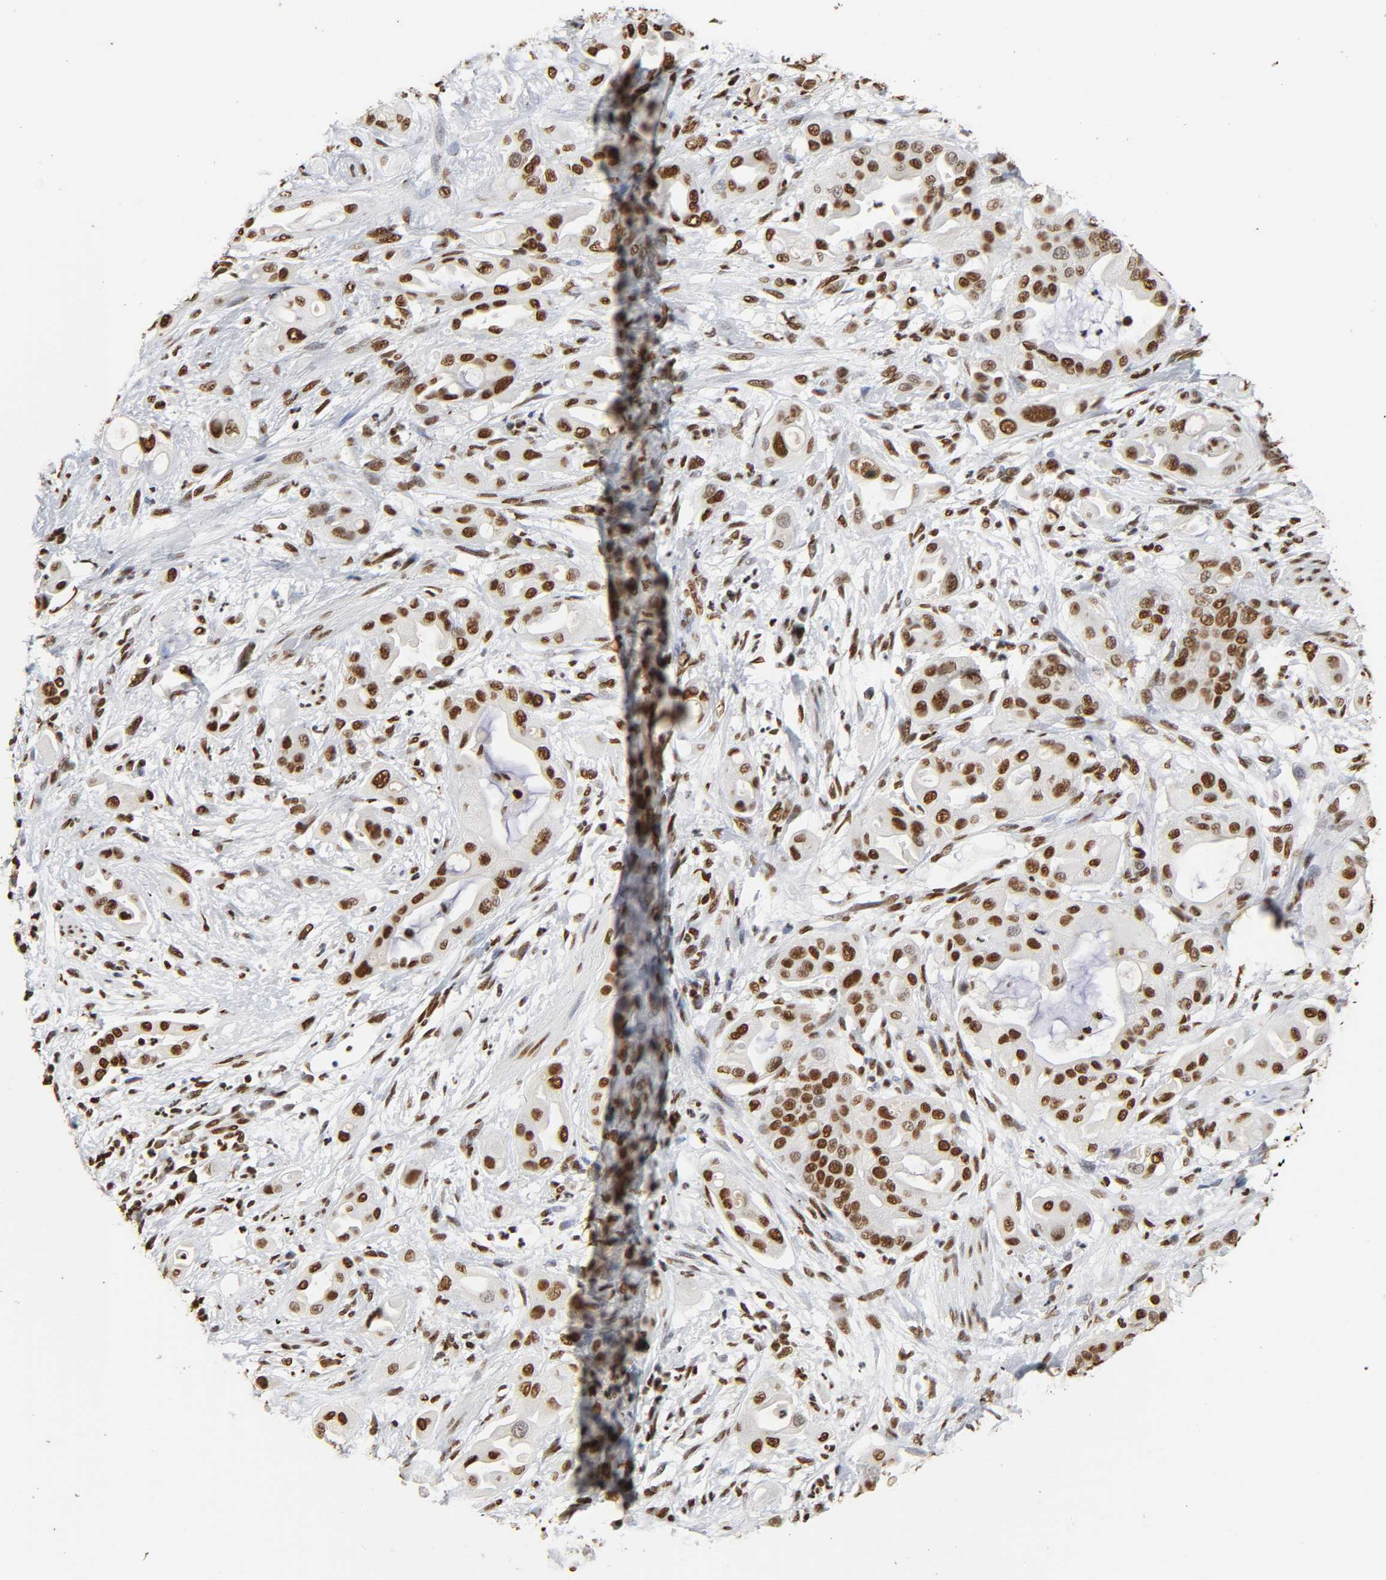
{"staining": {"intensity": "strong", "quantity": ">75%", "location": "nuclear"}, "tissue": "pancreatic cancer", "cell_type": "Tumor cells", "image_type": "cancer", "snomed": [{"axis": "morphology", "description": "Adenocarcinoma, NOS"}, {"axis": "morphology", "description": "Adenocarcinoma, metastatic, NOS"}, {"axis": "topography", "description": "Lymph node"}, {"axis": "topography", "description": "Pancreas"}, {"axis": "topography", "description": "Duodenum"}], "caption": "An immunohistochemistry image of neoplastic tissue is shown. Protein staining in brown labels strong nuclear positivity in adenocarcinoma (pancreatic) within tumor cells.", "gene": "HNRNPC", "patient": {"sex": "female", "age": 64}}